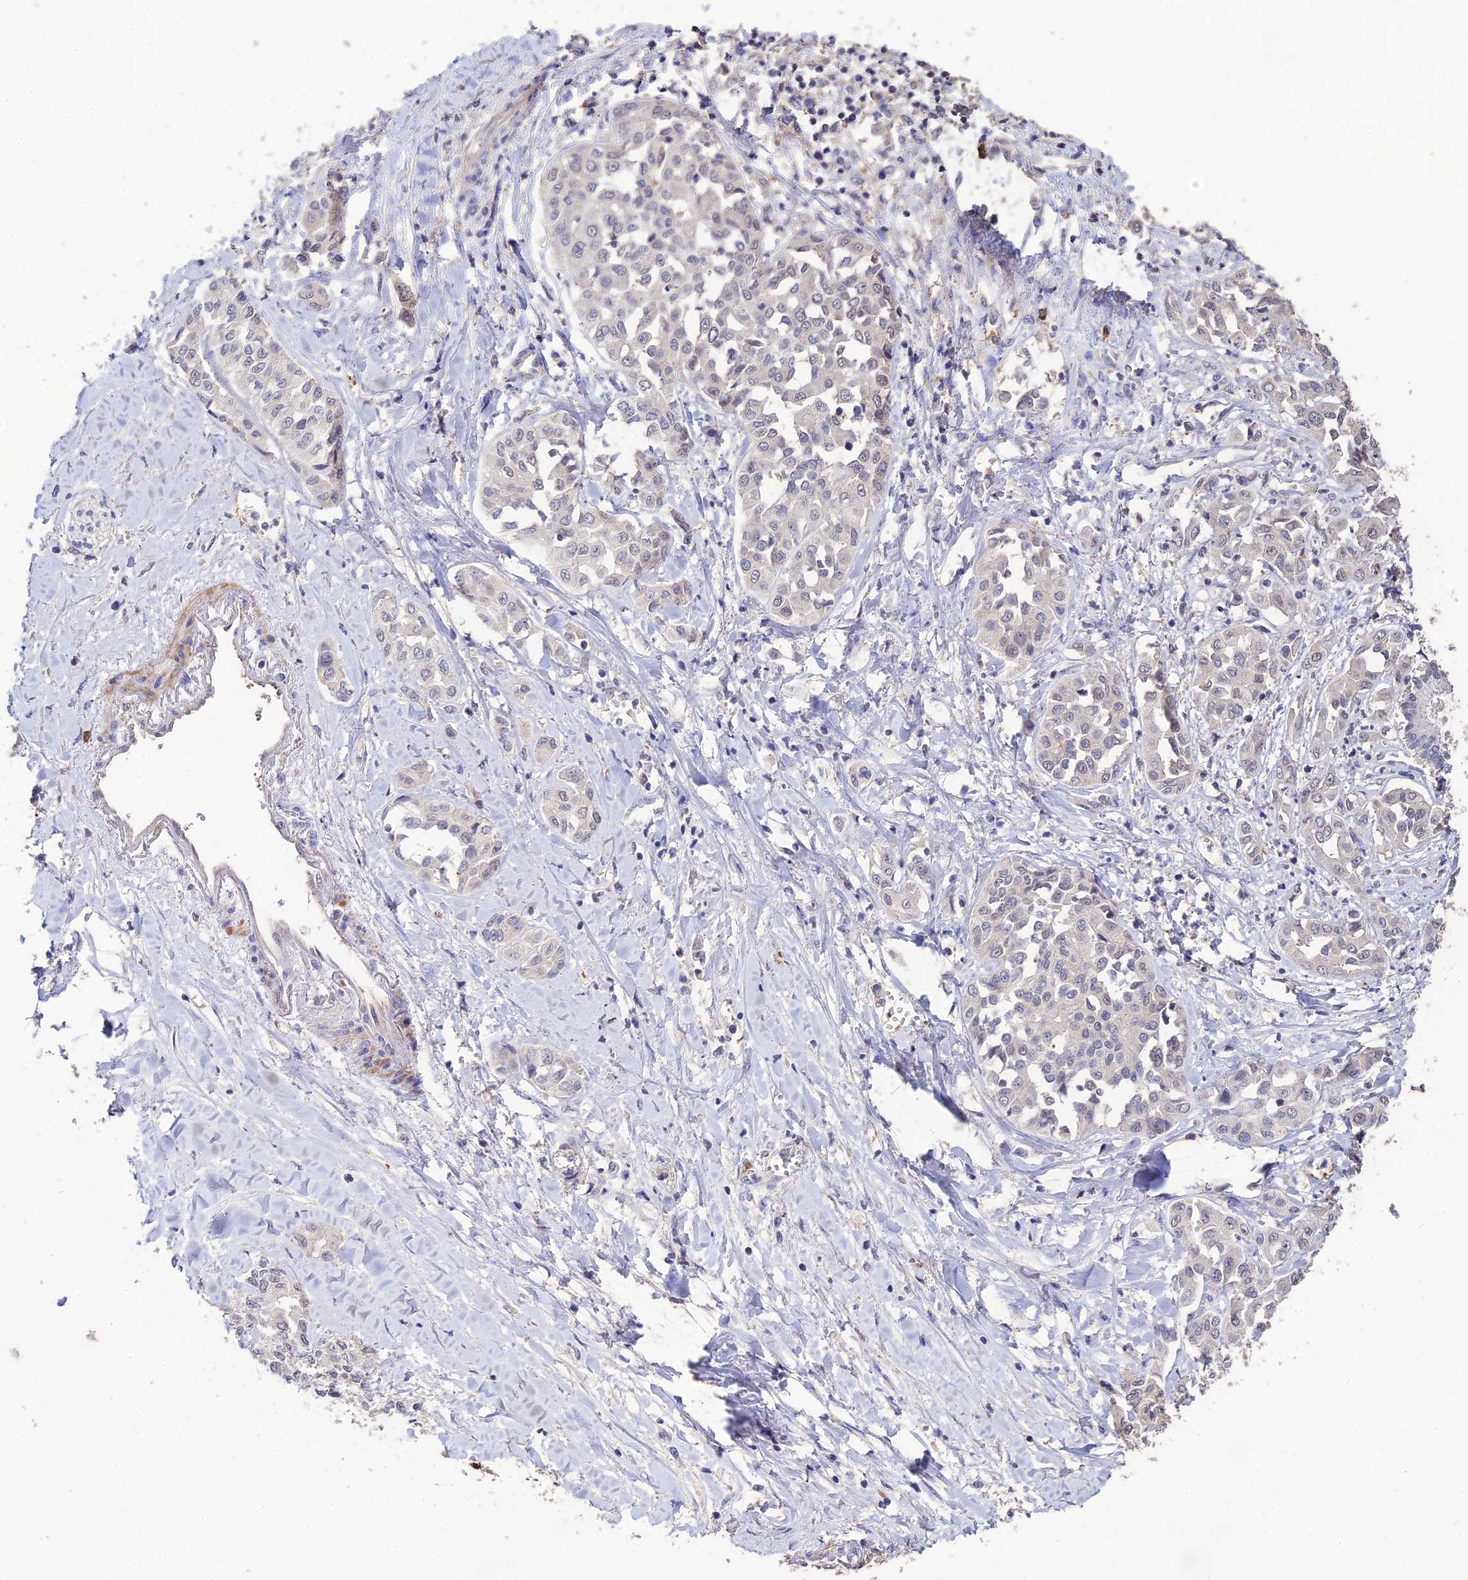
{"staining": {"intensity": "weak", "quantity": "25%-75%", "location": "nuclear"}, "tissue": "liver cancer", "cell_type": "Tumor cells", "image_type": "cancer", "snomed": [{"axis": "morphology", "description": "Cholangiocarcinoma"}, {"axis": "topography", "description": "Liver"}], "caption": "IHC photomicrograph of neoplastic tissue: human liver cholangiocarcinoma stained using immunohistochemistry (IHC) demonstrates low levels of weak protein expression localized specifically in the nuclear of tumor cells, appearing as a nuclear brown color.", "gene": "LSM5", "patient": {"sex": "female", "age": 77}}